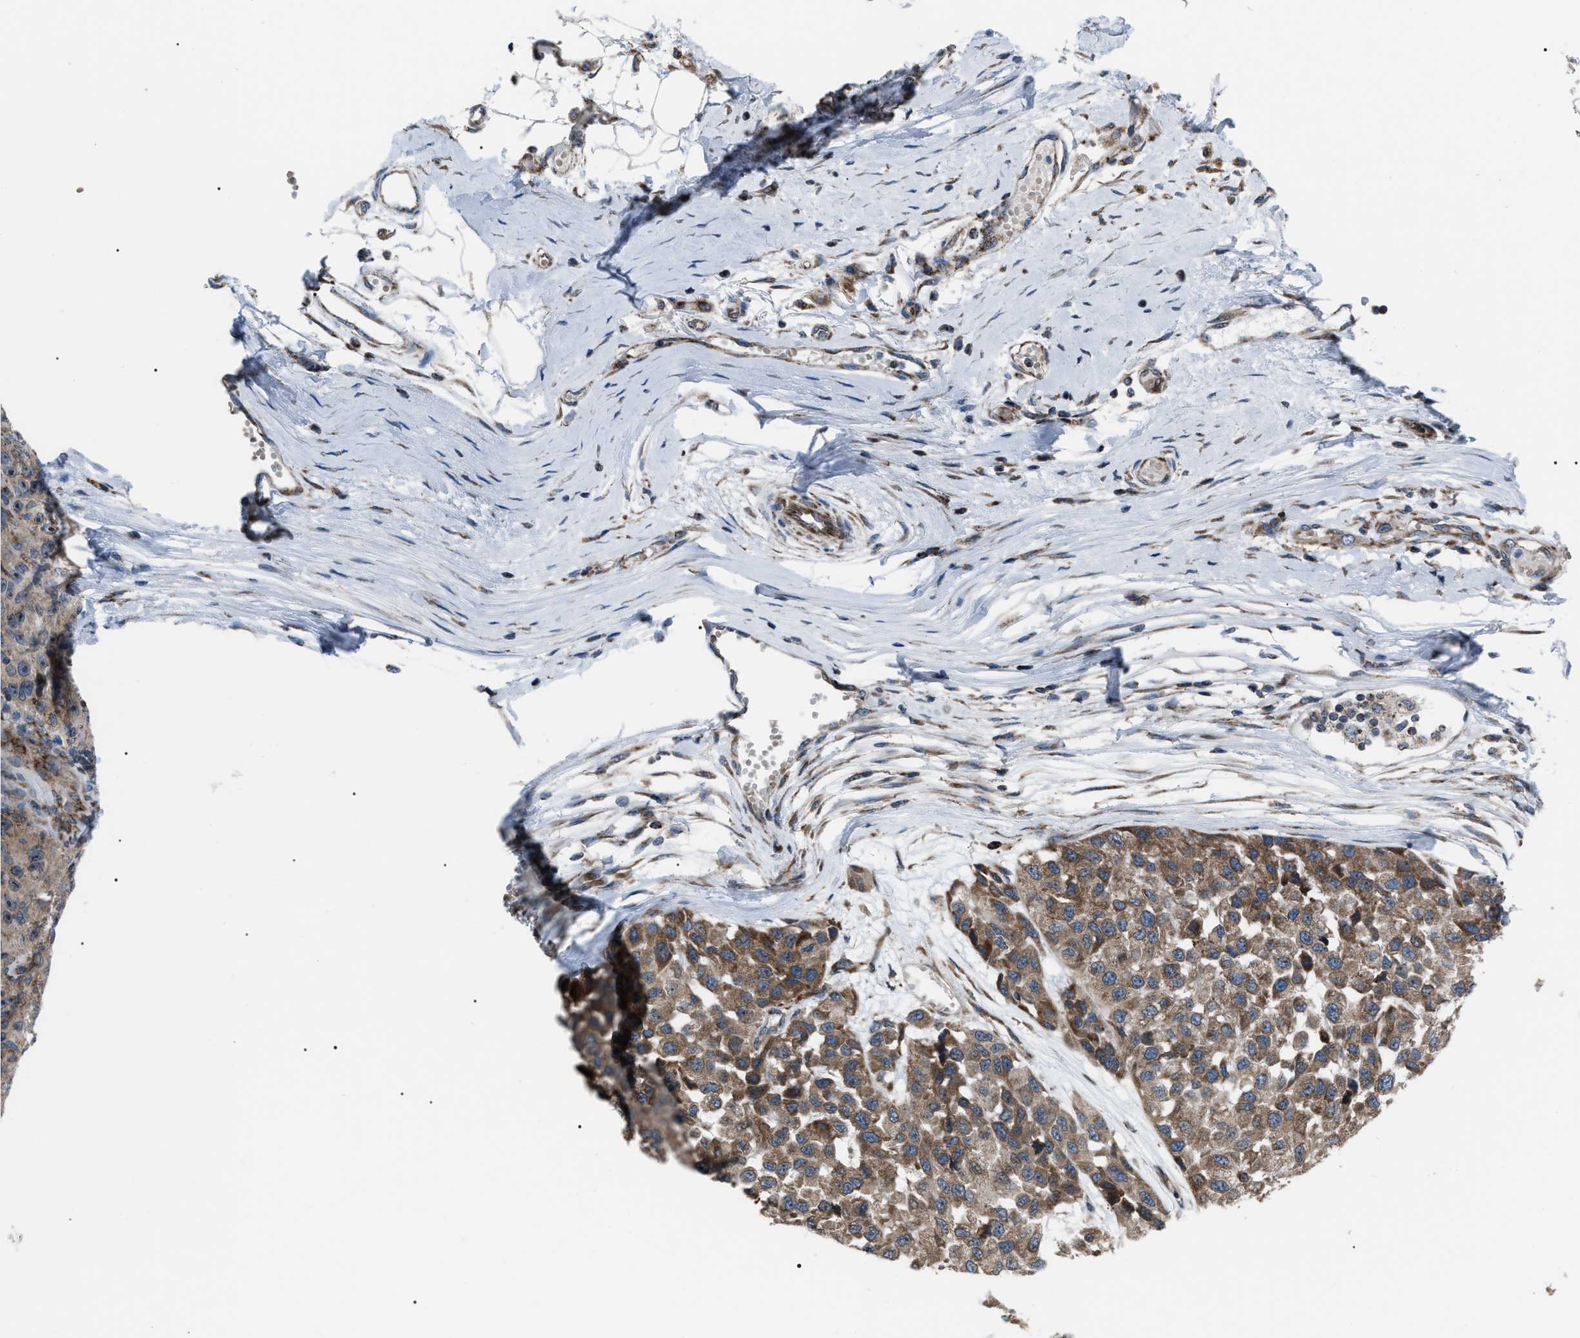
{"staining": {"intensity": "strong", "quantity": ">75%", "location": "cytoplasmic/membranous"}, "tissue": "melanoma", "cell_type": "Tumor cells", "image_type": "cancer", "snomed": [{"axis": "morphology", "description": "Malignant melanoma, NOS"}, {"axis": "topography", "description": "Skin"}], "caption": "Melanoma stained for a protein reveals strong cytoplasmic/membranous positivity in tumor cells.", "gene": "AGO2", "patient": {"sex": "male", "age": 62}}